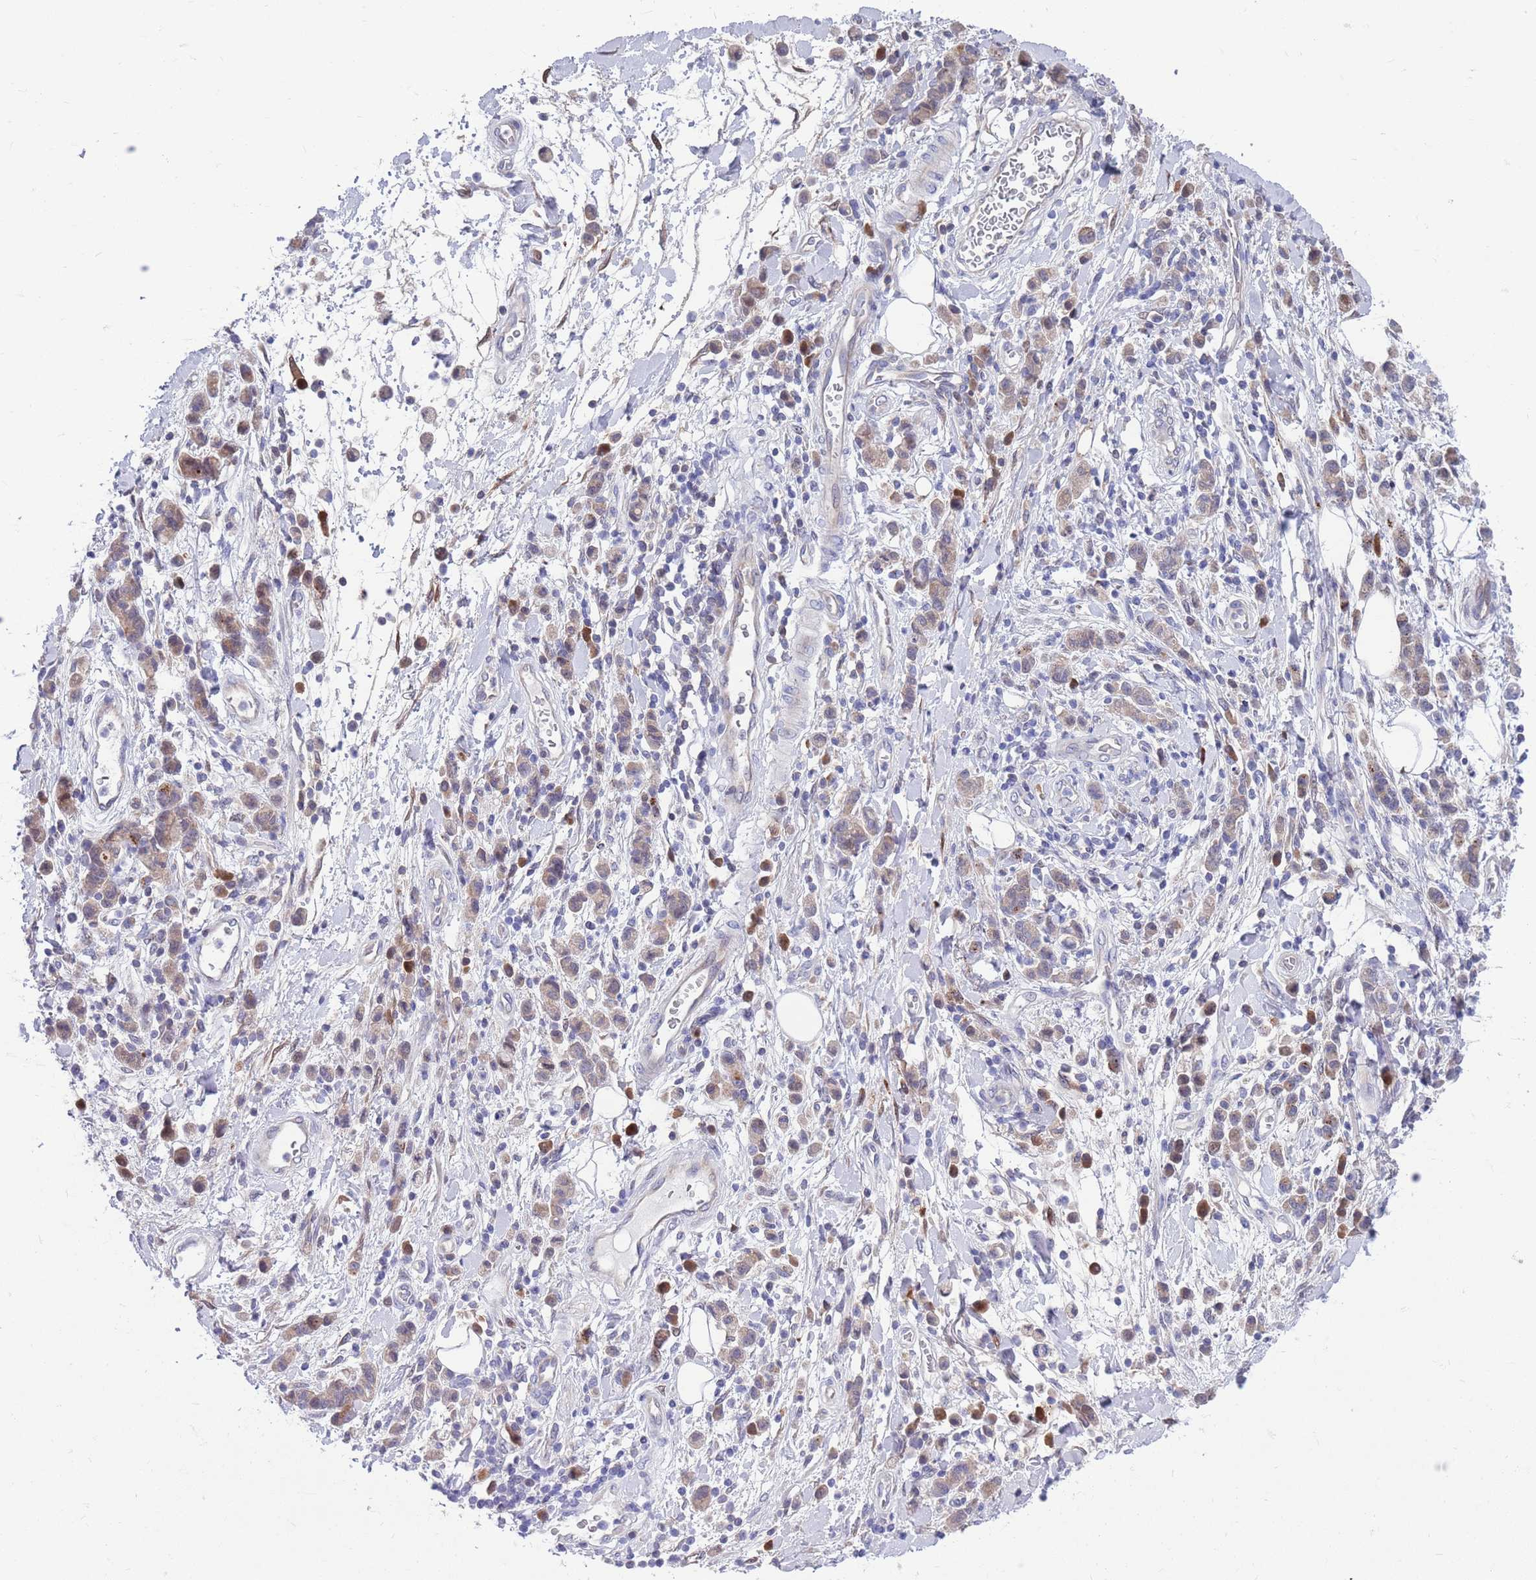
{"staining": {"intensity": "weak", "quantity": ">75%", "location": "cytoplasmic/membranous"}, "tissue": "stomach cancer", "cell_type": "Tumor cells", "image_type": "cancer", "snomed": [{"axis": "morphology", "description": "Adenocarcinoma, NOS"}, {"axis": "topography", "description": "Stomach"}], "caption": "This is a histology image of immunohistochemistry (IHC) staining of stomach cancer (adenocarcinoma), which shows weak positivity in the cytoplasmic/membranous of tumor cells.", "gene": "KLHL29", "patient": {"sex": "male", "age": 77}}